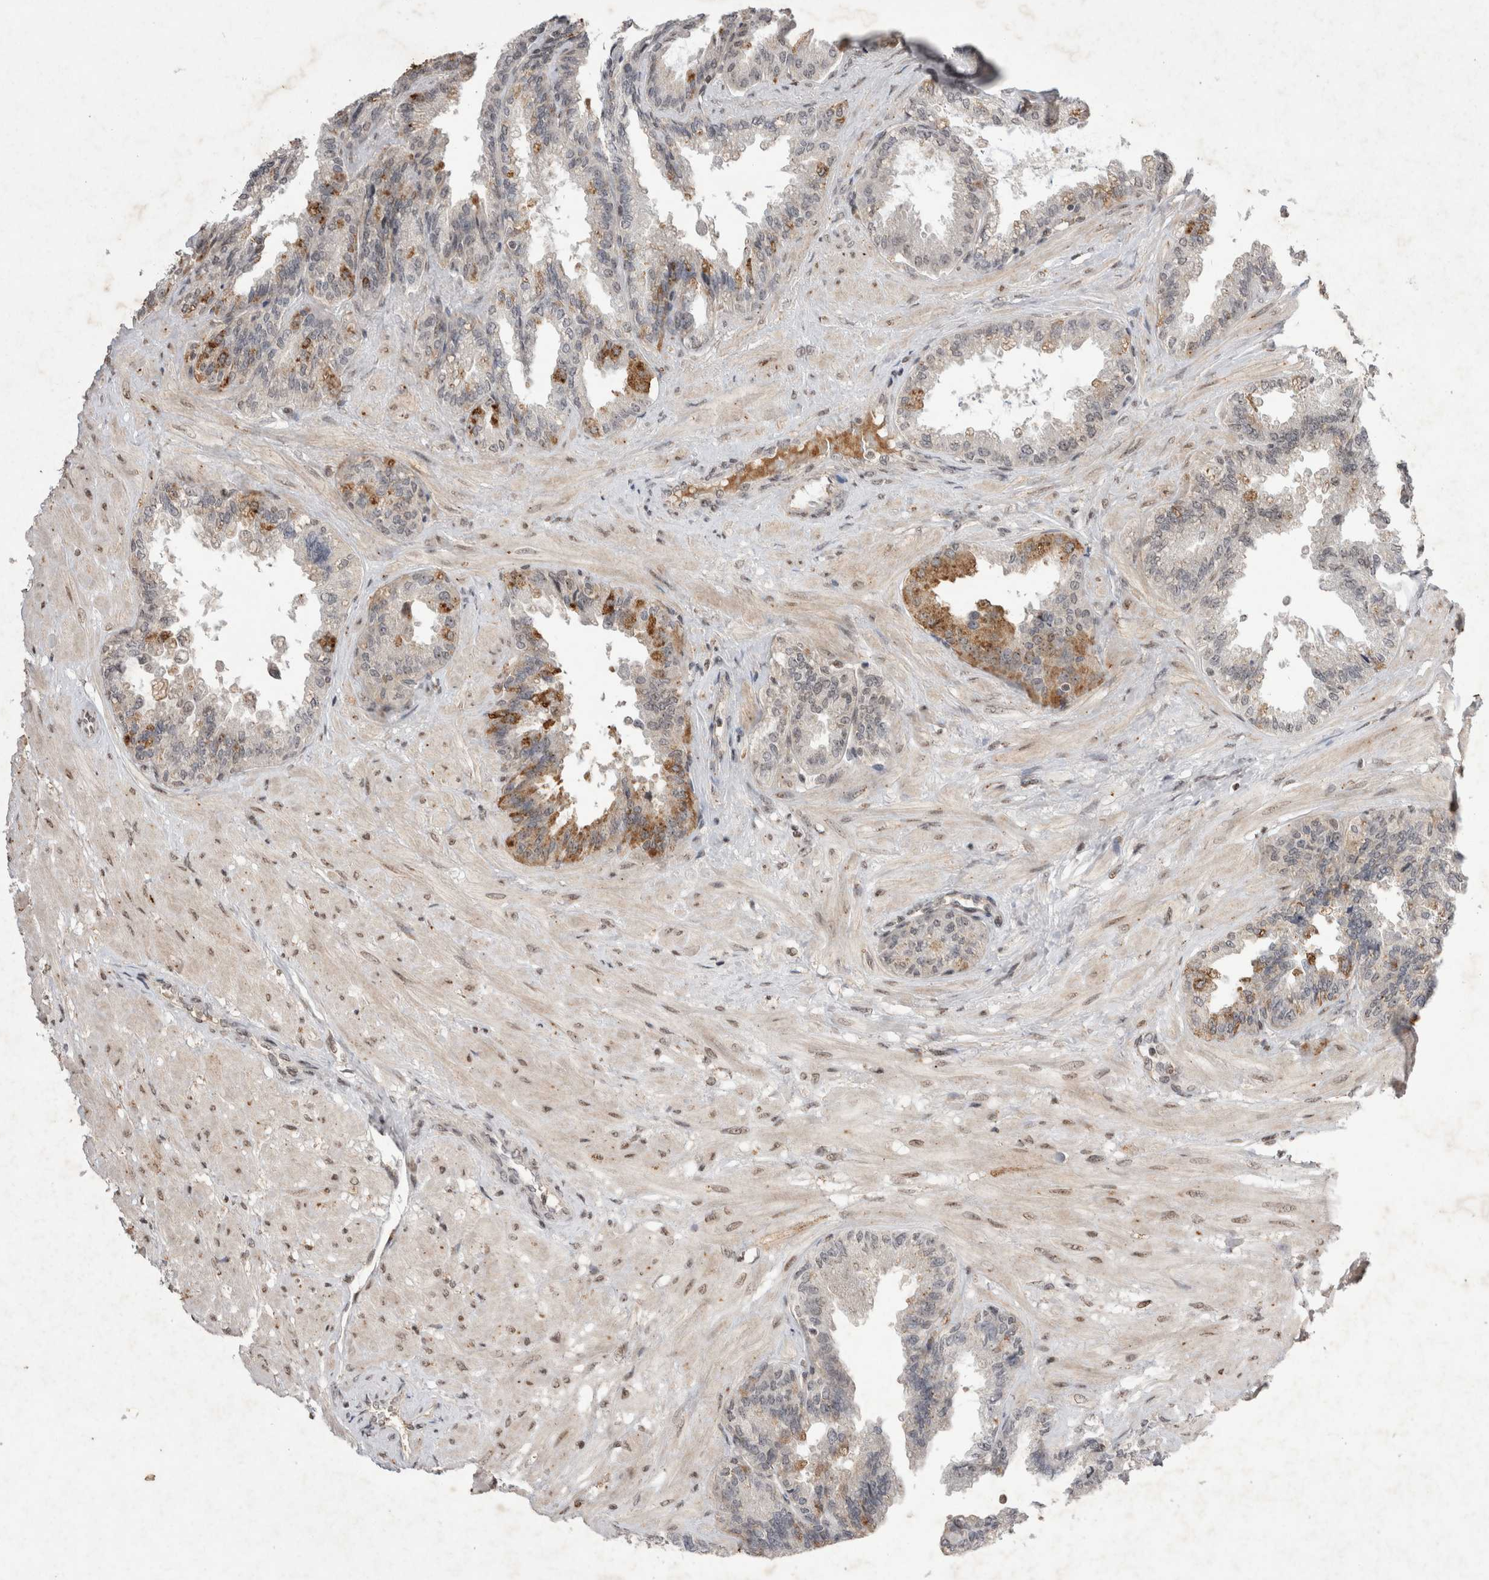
{"staining": {"intensity": "moderate", "quantity": "25%-75%", "location": "cytoplasmic/membranous,nuclear"}, "tissue": "seminal vesicle", "cell_type": "Glandular cells", "image_type": "normal", "snomed": [{"axis": "morphology", "description": "Normal tissue, NOS"}, {"axis": "topography", "description": "Seminal veicle"}], "caption": "About 25%-75% of glandular cells in normal human seminal vesicle reveal moderate cytoplasmic/membranous,nuclear protein expression as visualized by brown immunohistochemical staining.", "gene": "STK11", "patient": {"sex": "male", "age": 46}}